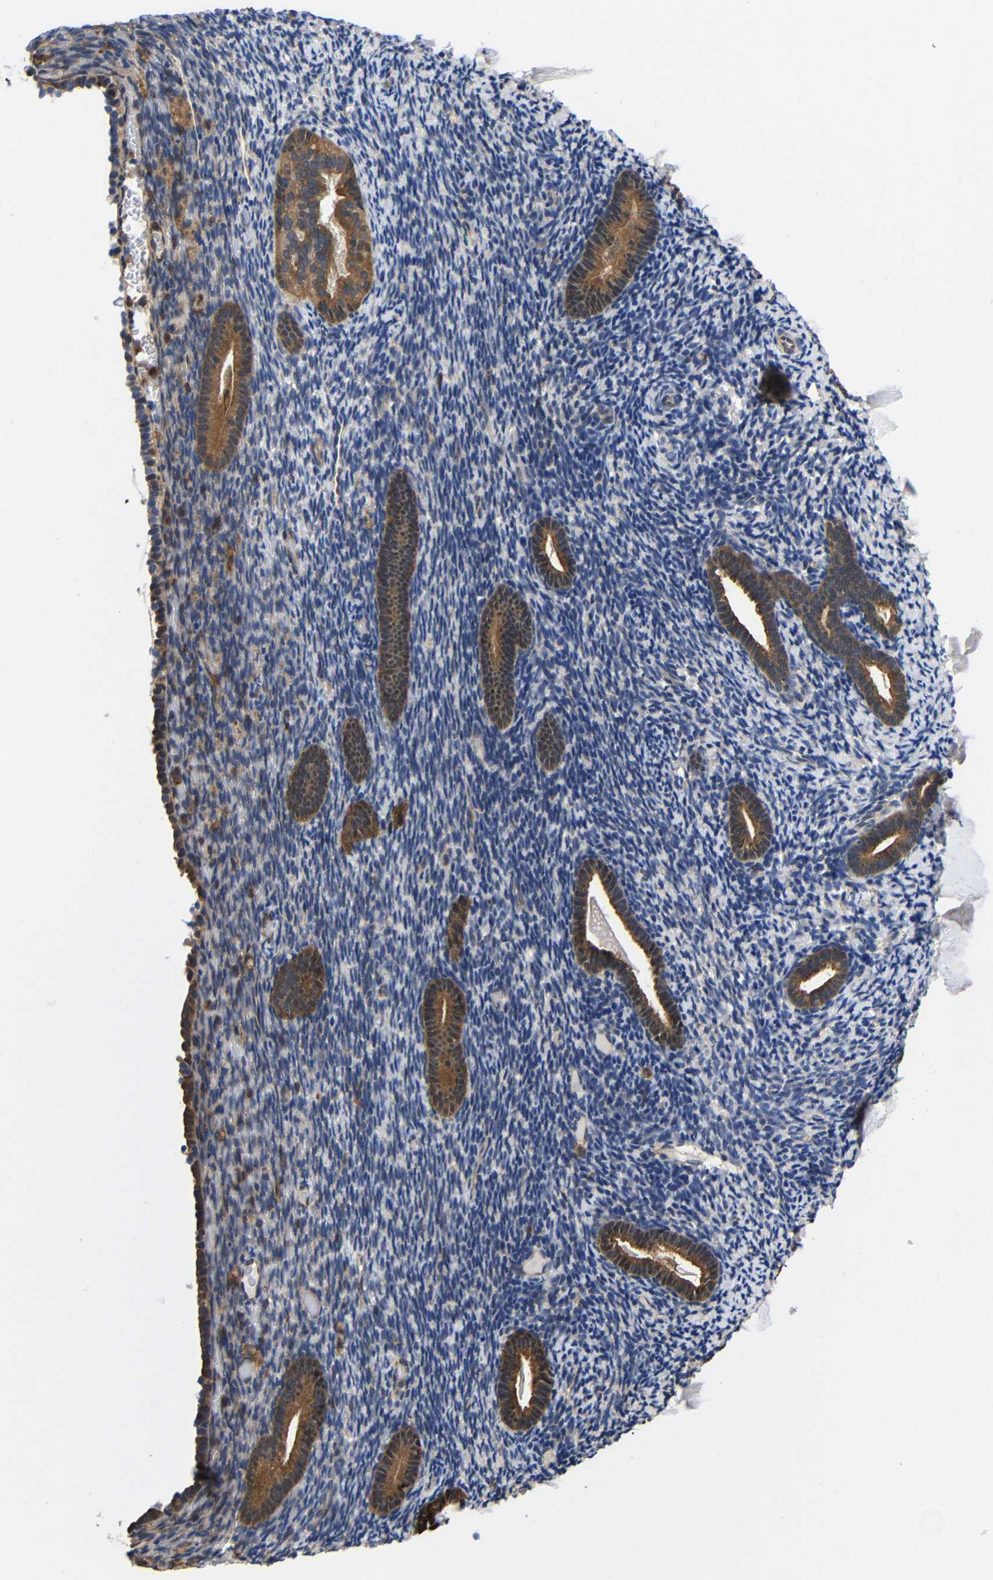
{"staining": {"intensity": "moderate", "quantity": "<25%", "location": "cytoplasmic/membranous"}, "tissue": "endometrium", "cell_type": "Cells in endometrial stroma", "image_type": "normal", "snomed": [{"axis": "morphology", "description": "Normal tissue, NOS"}, {"axis": "topography", "description": "Endometrium"}], "caption": "Immunohistochemical staining of benign endometrium demonstrates low levels of moderate cytoplasmic/membranous expression in about <25% of cells in endometrial stroma. (IHC, brightfield microscopy, high magnification).", "gene": "LRRCC1", "patient": {"sex": "female", "age": 51}}